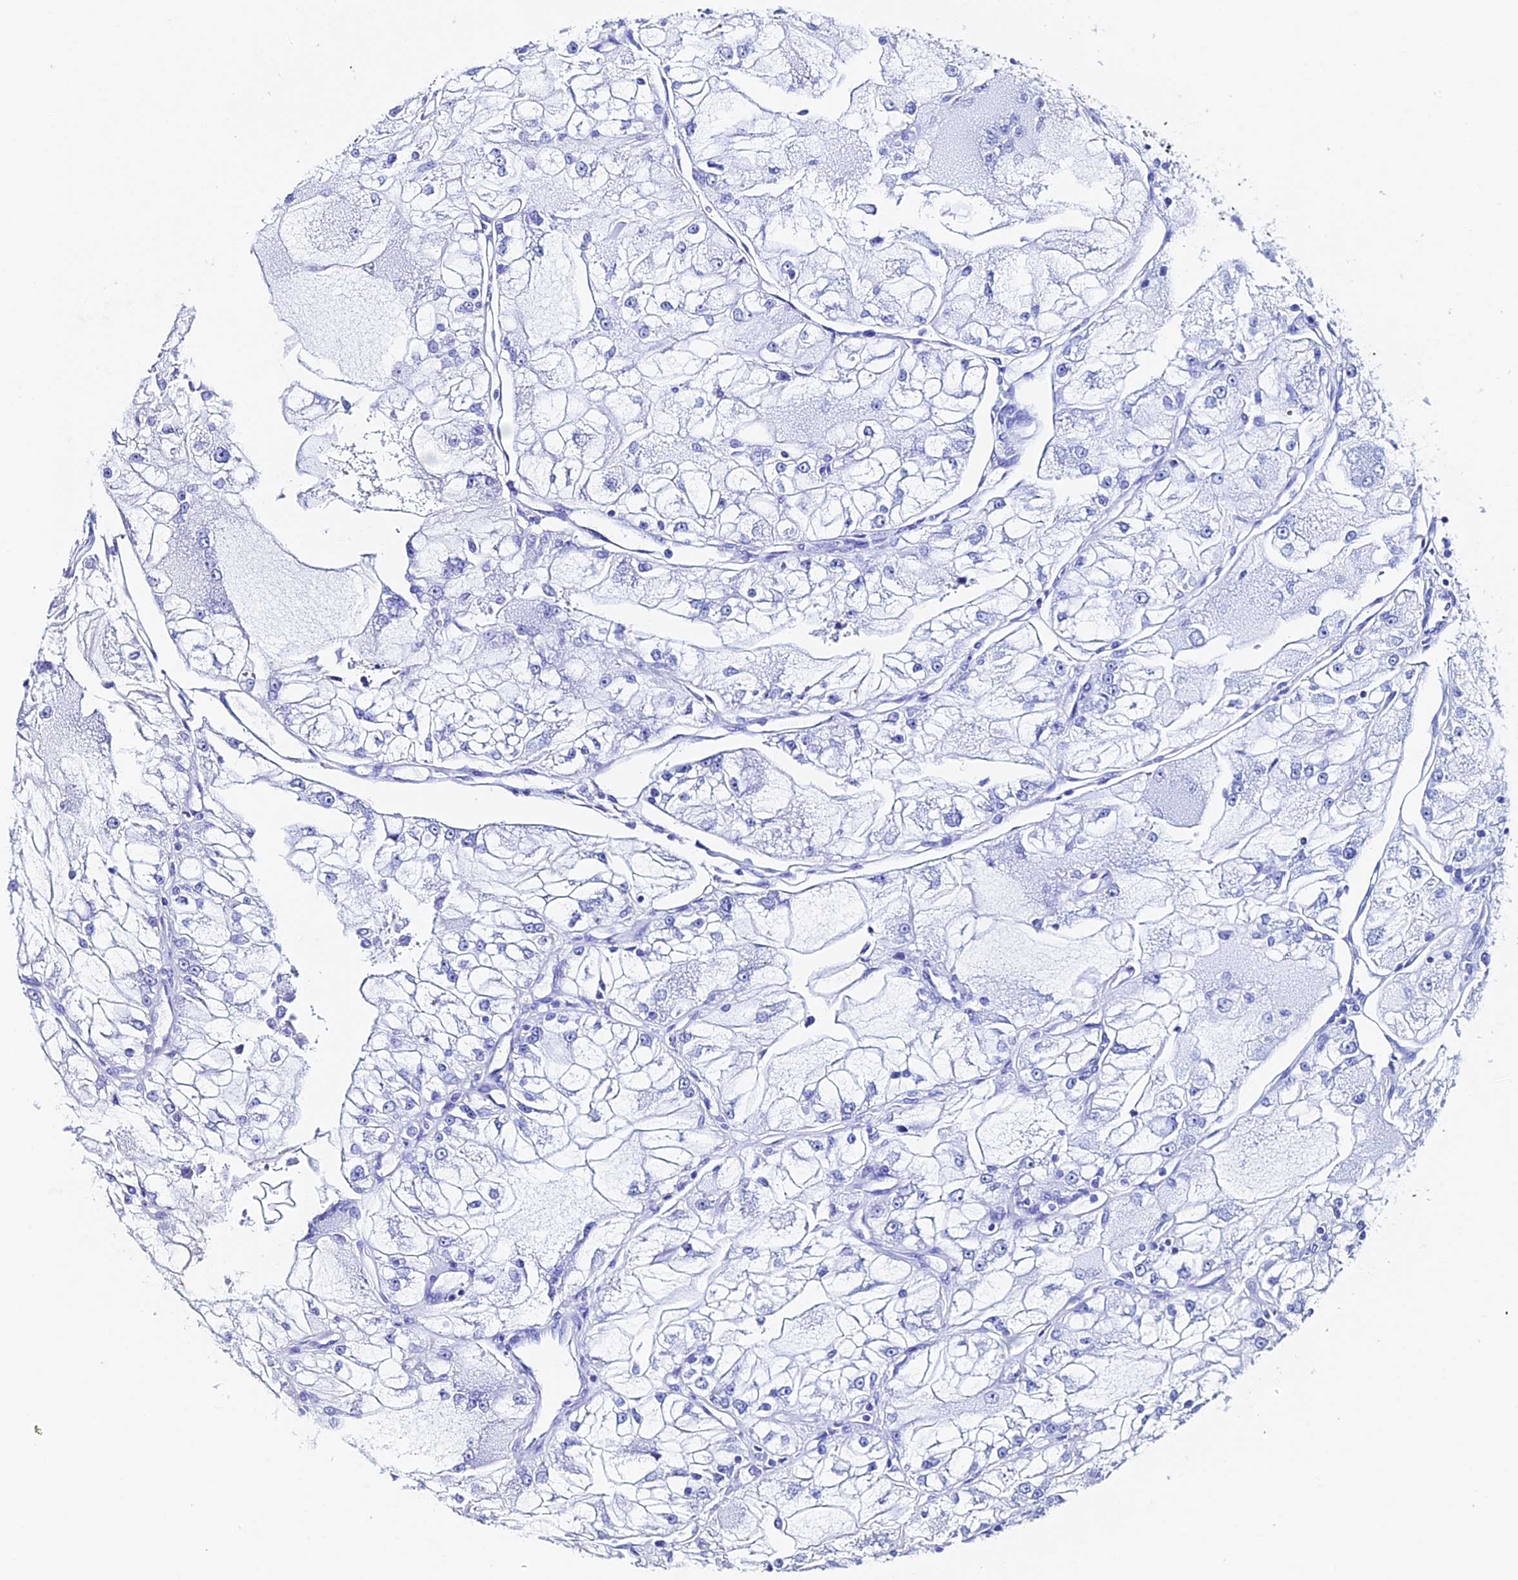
{"staining": {"intensity": "negative", "quantity": "none", "location": "none"}, "tissue": "renal cancer", "cell_type": "Tumor cells", "image_type": "cancer", "snomed": [{"axis": "morphology", "description": "Adenocarcinoma, NOS"}, {"axis": "topography", "description": "Kidney"}], "caption": "Immunohistochemistry photomicrograph of neoplastic tissue: human renal cancer stained with DAB (3,3'-diaminobenzidine) displays no significant protein expression in tumor cells. (Immunohistochemistry (ihc), brightfield microscopy, high magnification).", "gene": "TRIM24", "patient": {"sex": "female", "age": 72}}